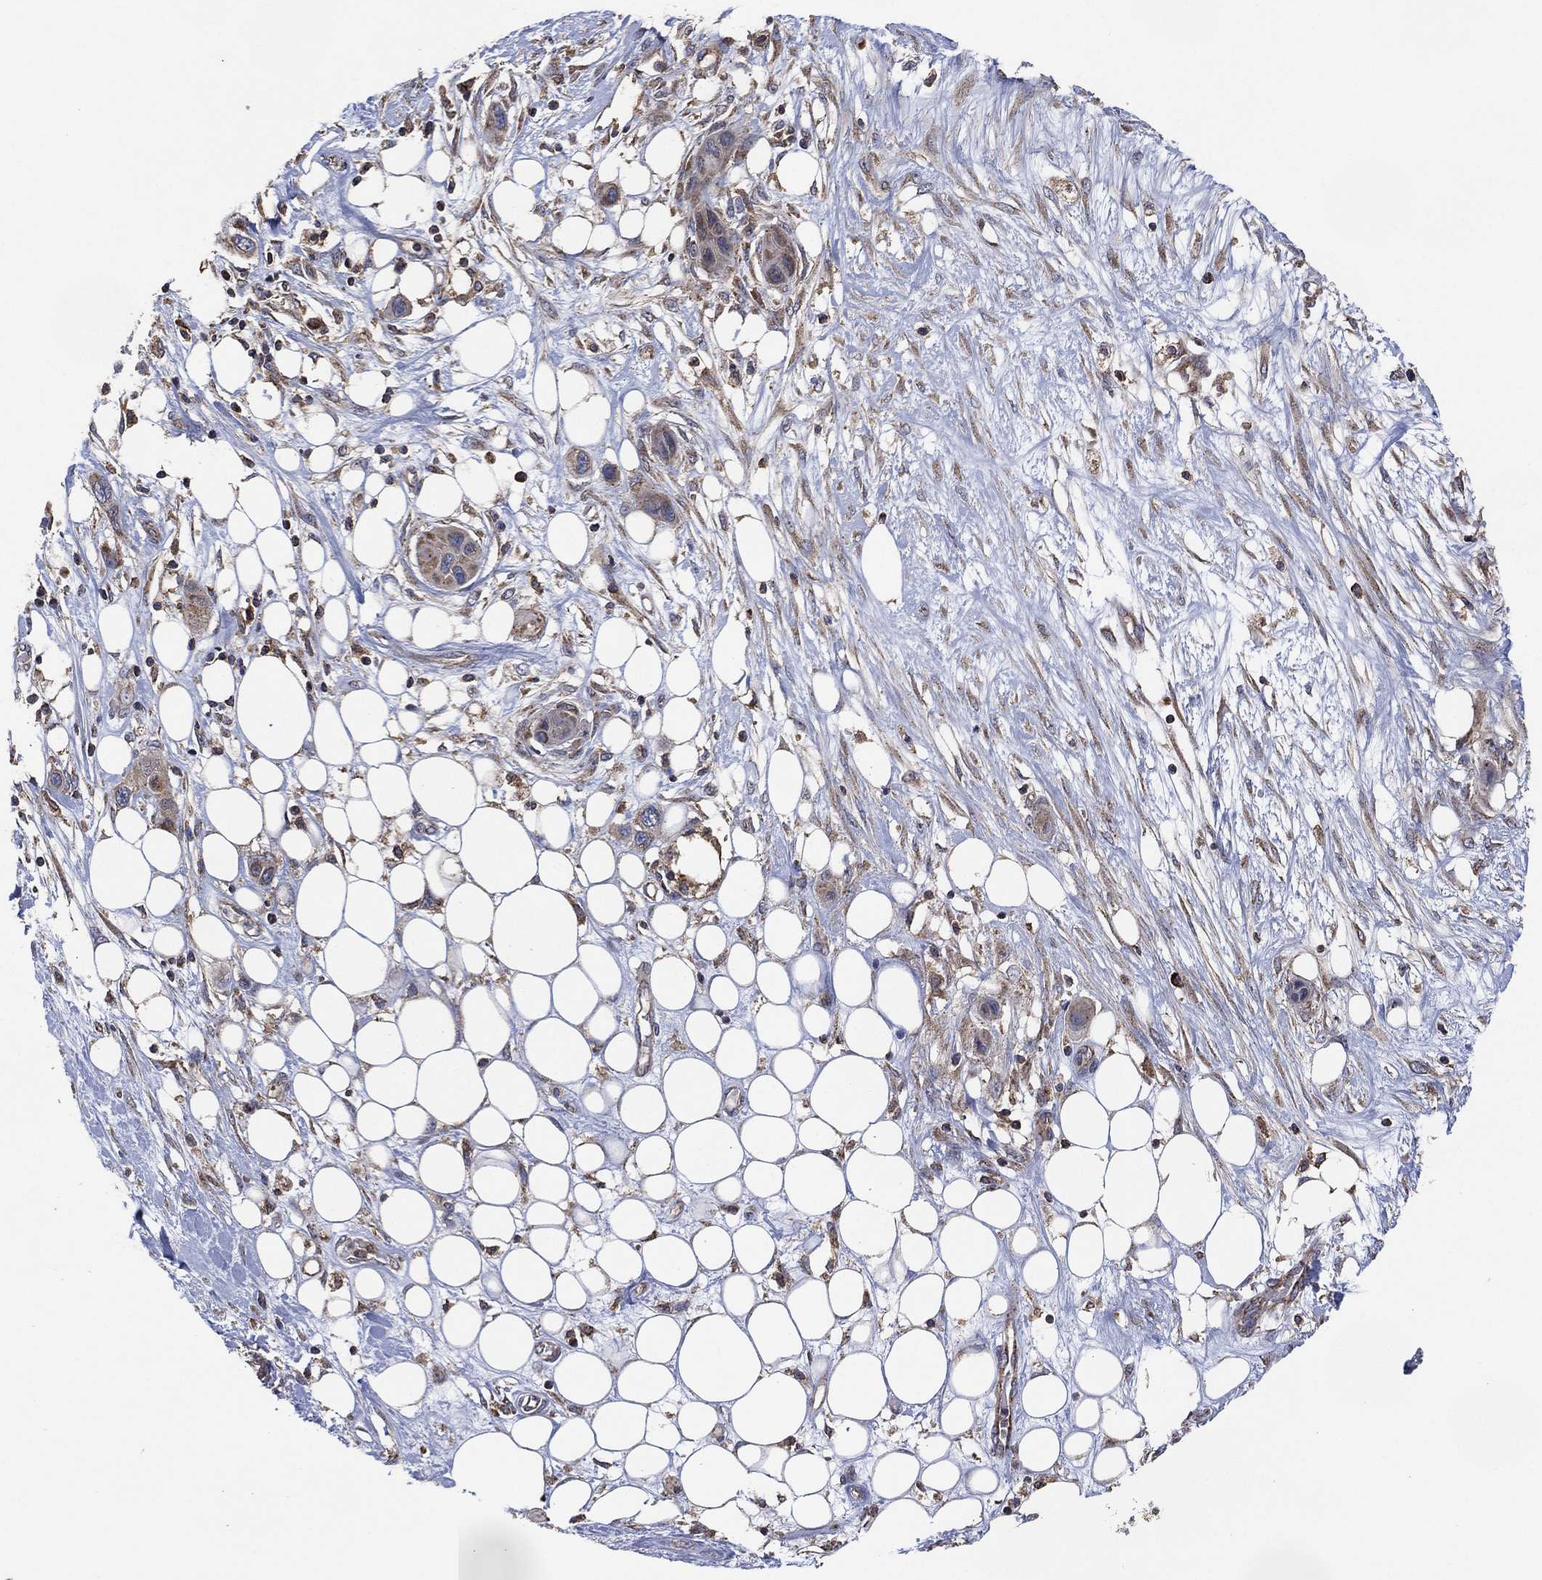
{"staining": {"intensity": "weak", "quantity": "25%-75%", "location": "cytoplasmic/membranous"}, "tissue": "skin cancer", "cell_type": "Tumor cells", "image_type": "cancer", "snomed": [{"axis": "morphology", "description": "Squamous cell carcinoma, NOS"}, {"axis": "topography", "description": "Skin"}], "caption": "IHC (DAB) staining of skin cancer (squamous cell carcinoma) shows weak cytoplasmic/membranous protein expression in about 25%-75% of tumor cells. (DAB (3,3'-diaminobenzidine) IHC with brightfield microscopy, high magnification).", "gene": "LIMD1", "patient": {"sex": "male", "age": 79}}